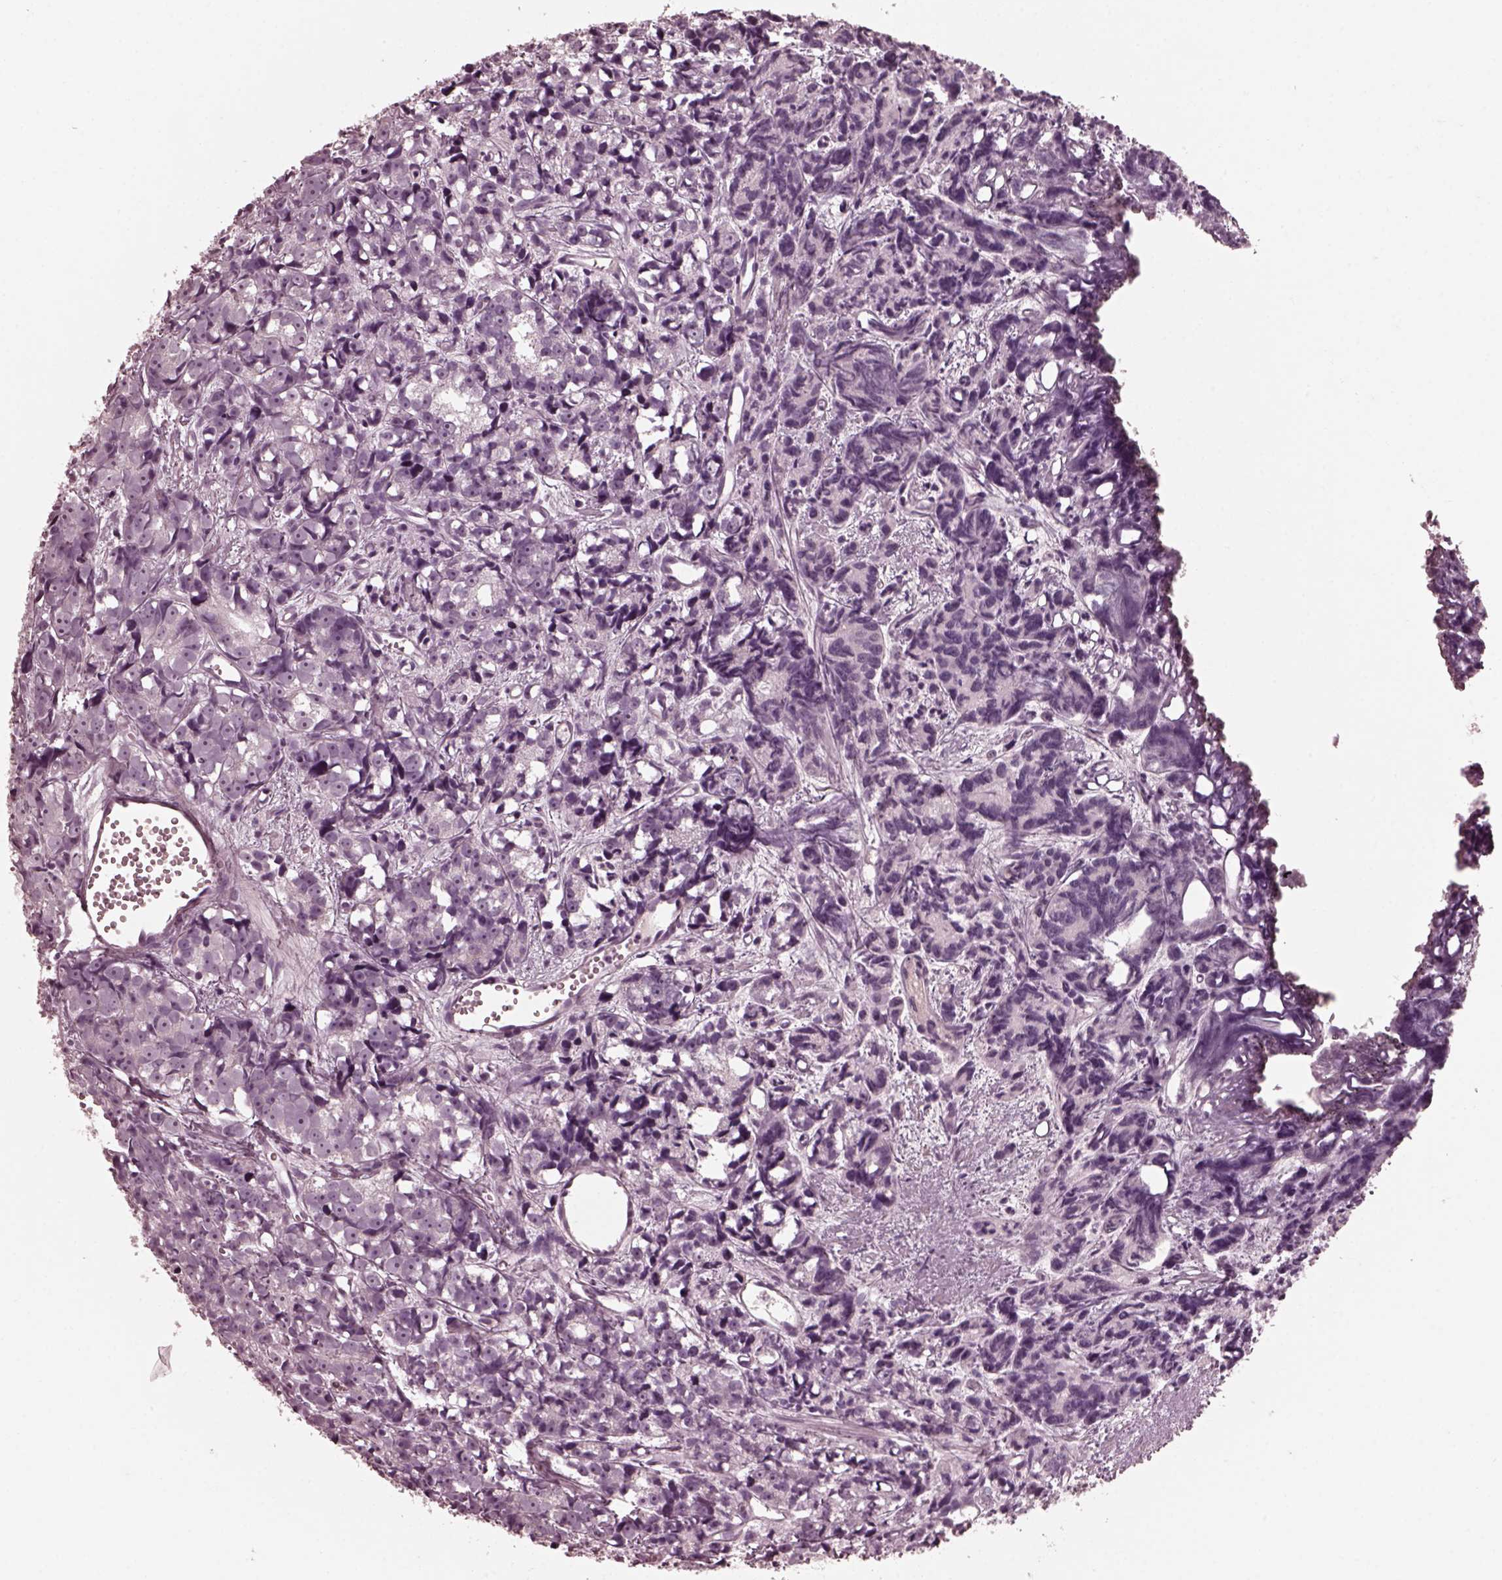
{"staining": {"intensity": "negative", "quantity": "none", "location": "none"}, "tissue": "prostate cancer", "cell_type": "Tumor cells", "image_type": "cancer", "snomed": [{"axis": "morphology", "description": "Adenocarcinoma, High grade"}, {"axis": "topography", "description": "Prostate"}], "caption": "Micrograph shows no protein positivity in tumor cells of prostate adenocarcinoma (high-grade) tissue. (Stains: DAB (3,3'-diaminobenzidine) immunohistochemistry with hematoxylin counter stain, Microscopy: brightfield microscopy at high magnification).", "gene": "CGA", "patient": {"sex": "male", "age": 77}}